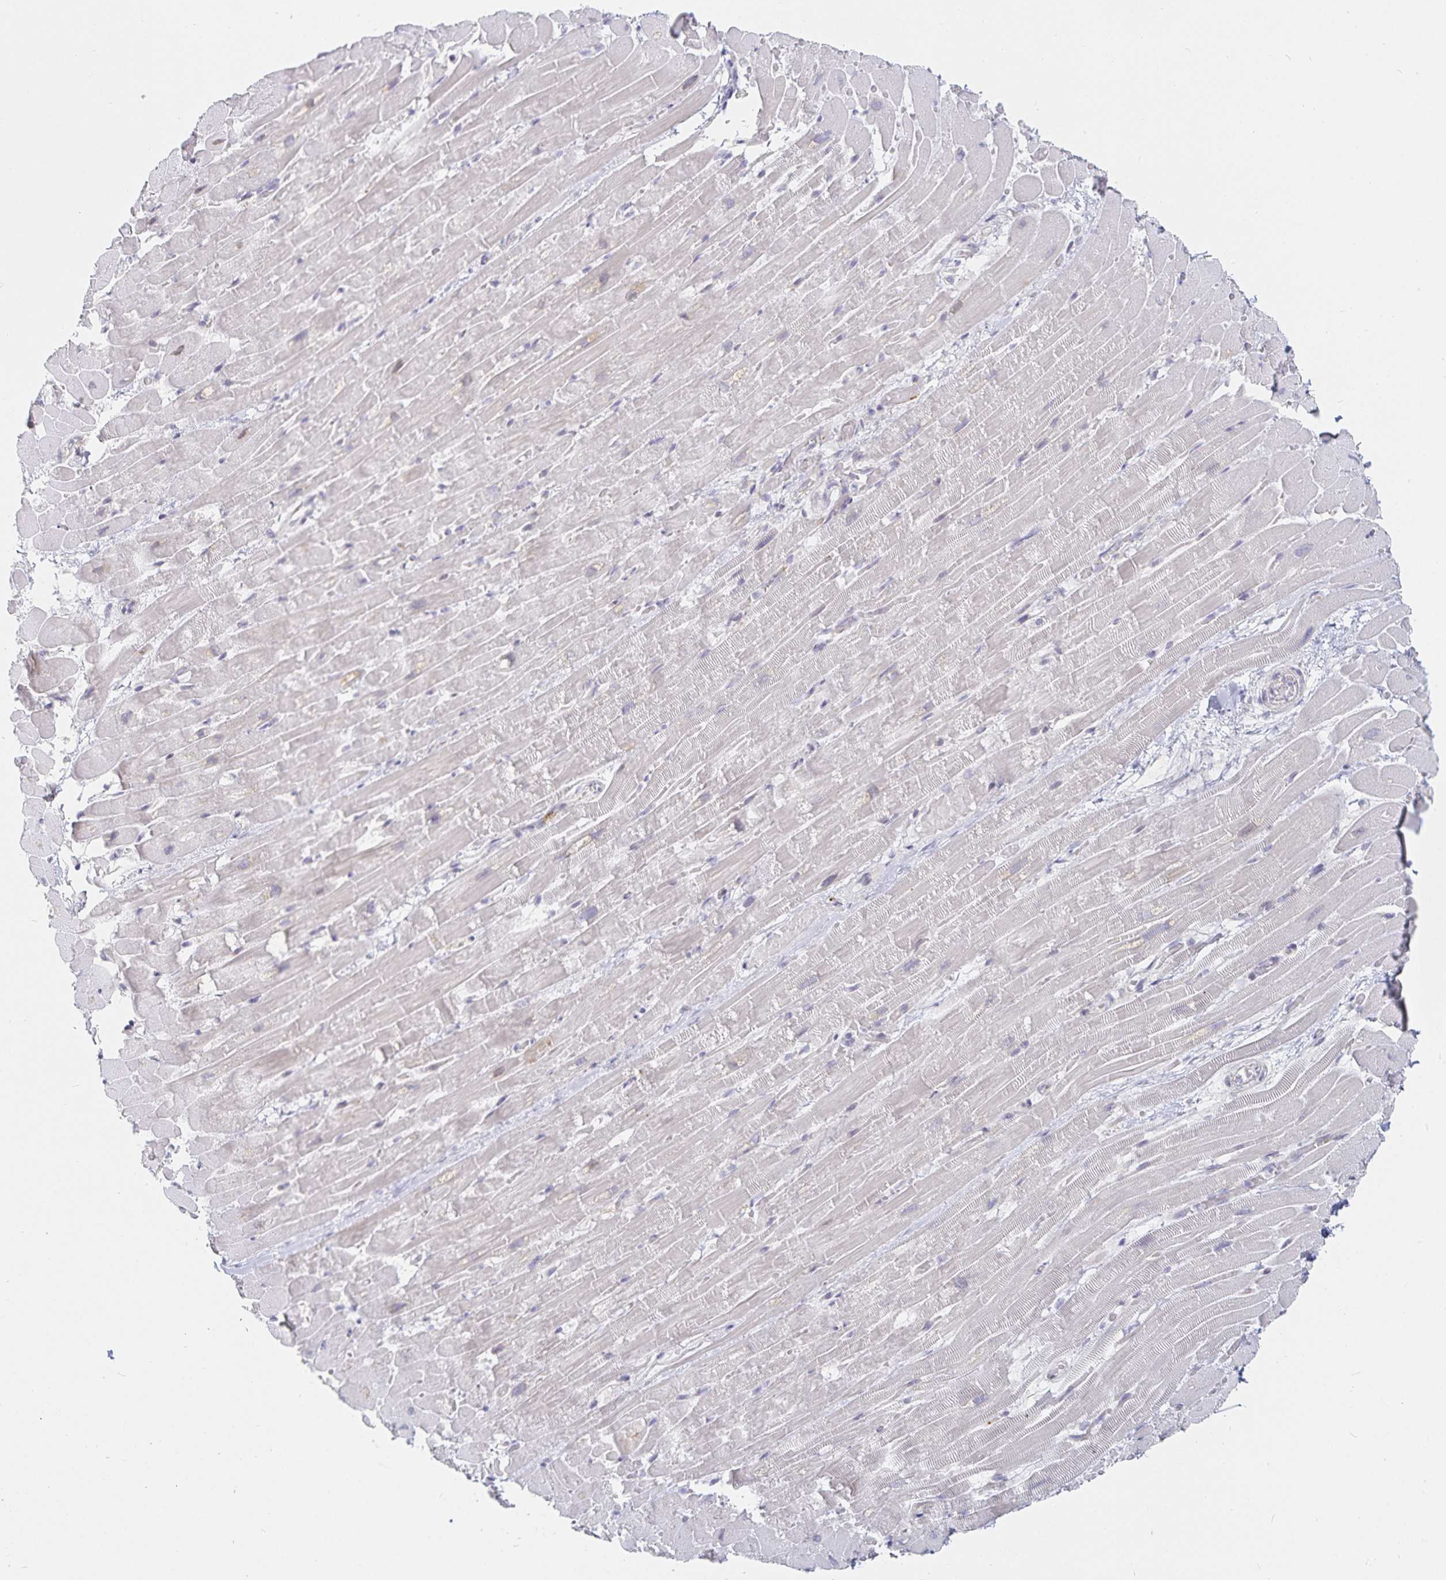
{"staining": {"intensity": "negative", "quantity": "none", "location": "none"}, "tissue": "heart muscle", "cell_type": "Cardiomyocytes", "image_type": "normal", "snomed": [{"axis": "morphology", "description": "Normal tissue, NOS"}, {"axis": "topography", "description": "Heart"}], "caption": "Photomicrograph shows no protein staining in cardiomyocytes of normal heart muscle. Nuclei are stained in blue.", "gene": "S100G", "patient": {"sex": "male", "age": 37}}